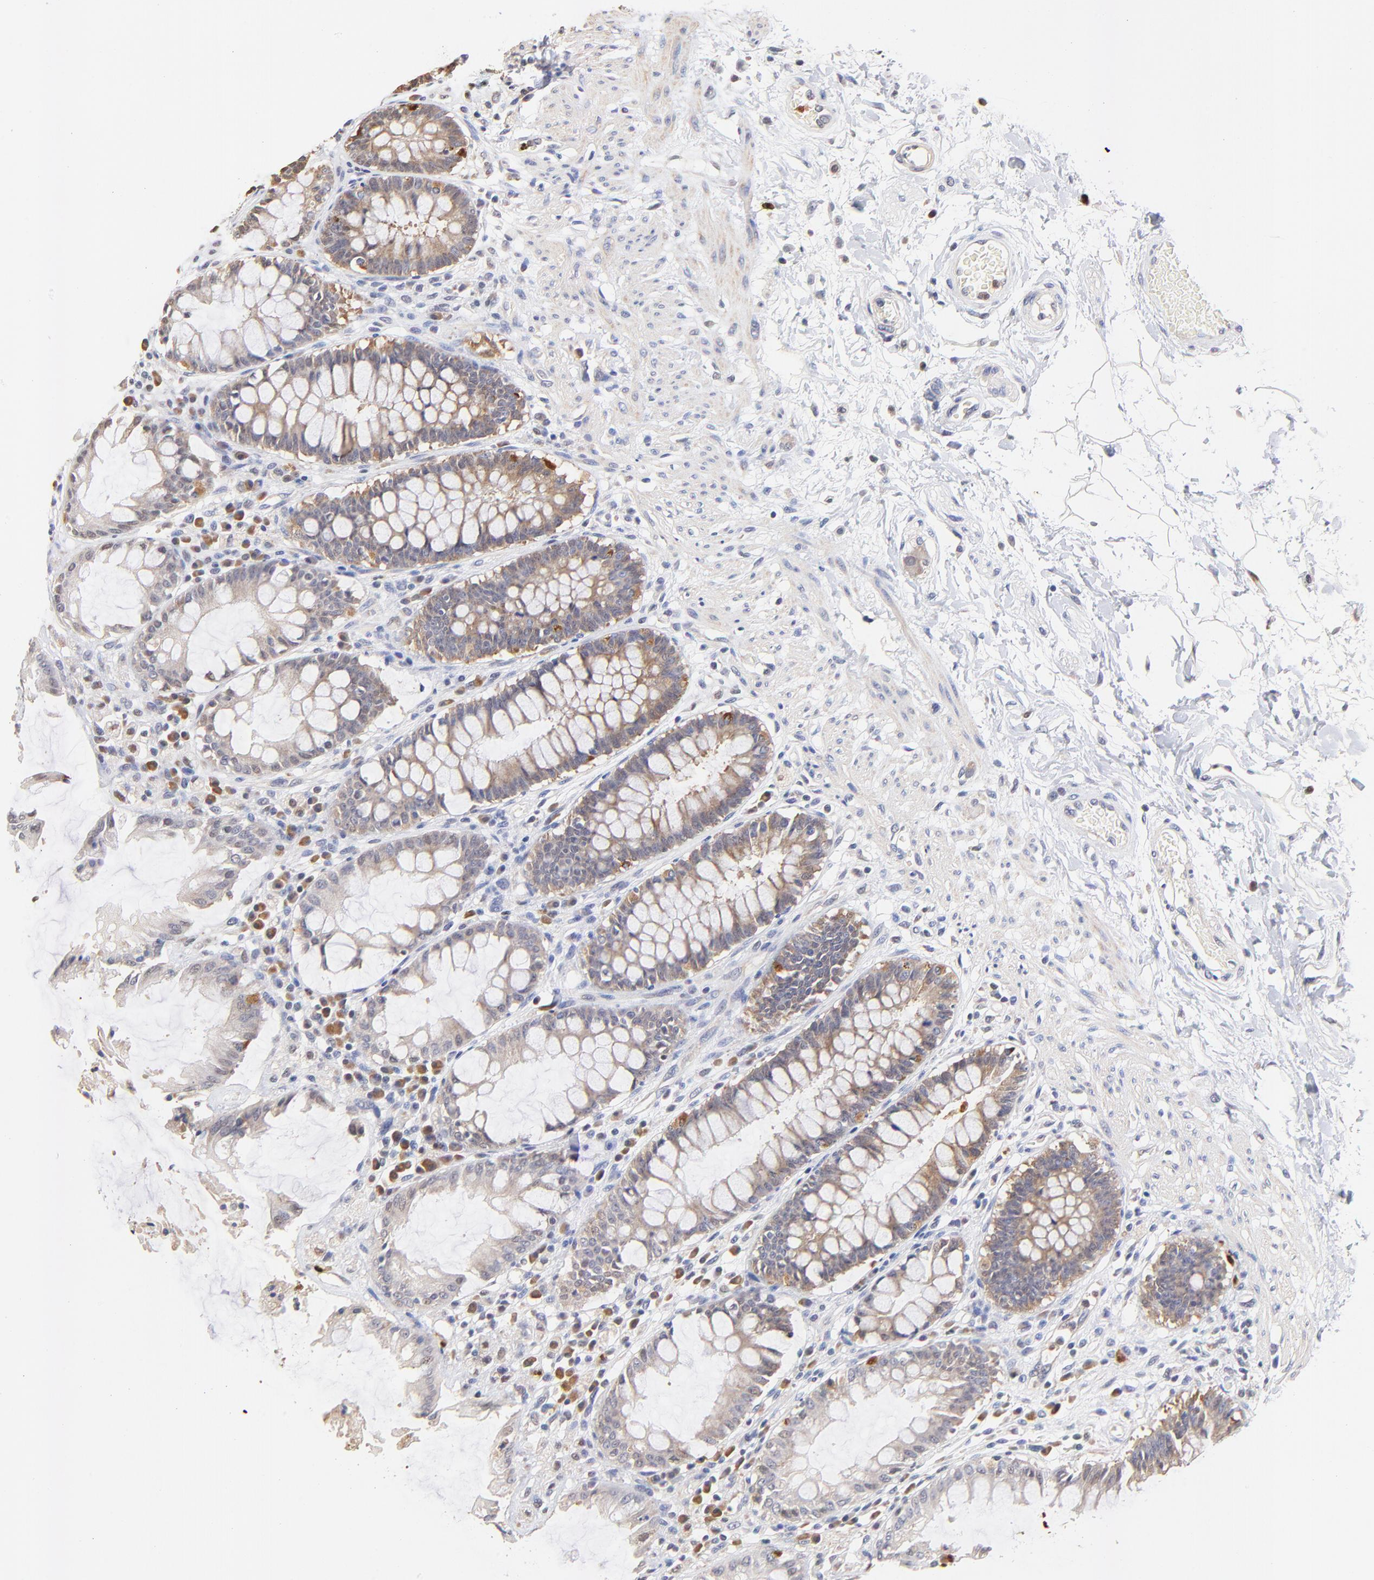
{"staining": {"intensity": "moderate", "quantity": "25%-75%", "location": "cytoplasmic/membranous"}, "tissue": "rectum", "cell_type": "Glandular cells", "image_type": "normal", "snomed": [{"axis": "morphology", "description": "Normal tissue, NOS"}, {"axis": "topography", "description": "Rectum"}], "caption": "Immunohistochemistry (IHC) of normal rectum demonstrates medium levels of moderate cytoplasmic/membranous positivity in about 25%-75% of glandular cells. (DAB IHC with brightfield microscopy, high magnification).", "gene": "BBOF1", "patient": {"sex": "female", "age": 46}}